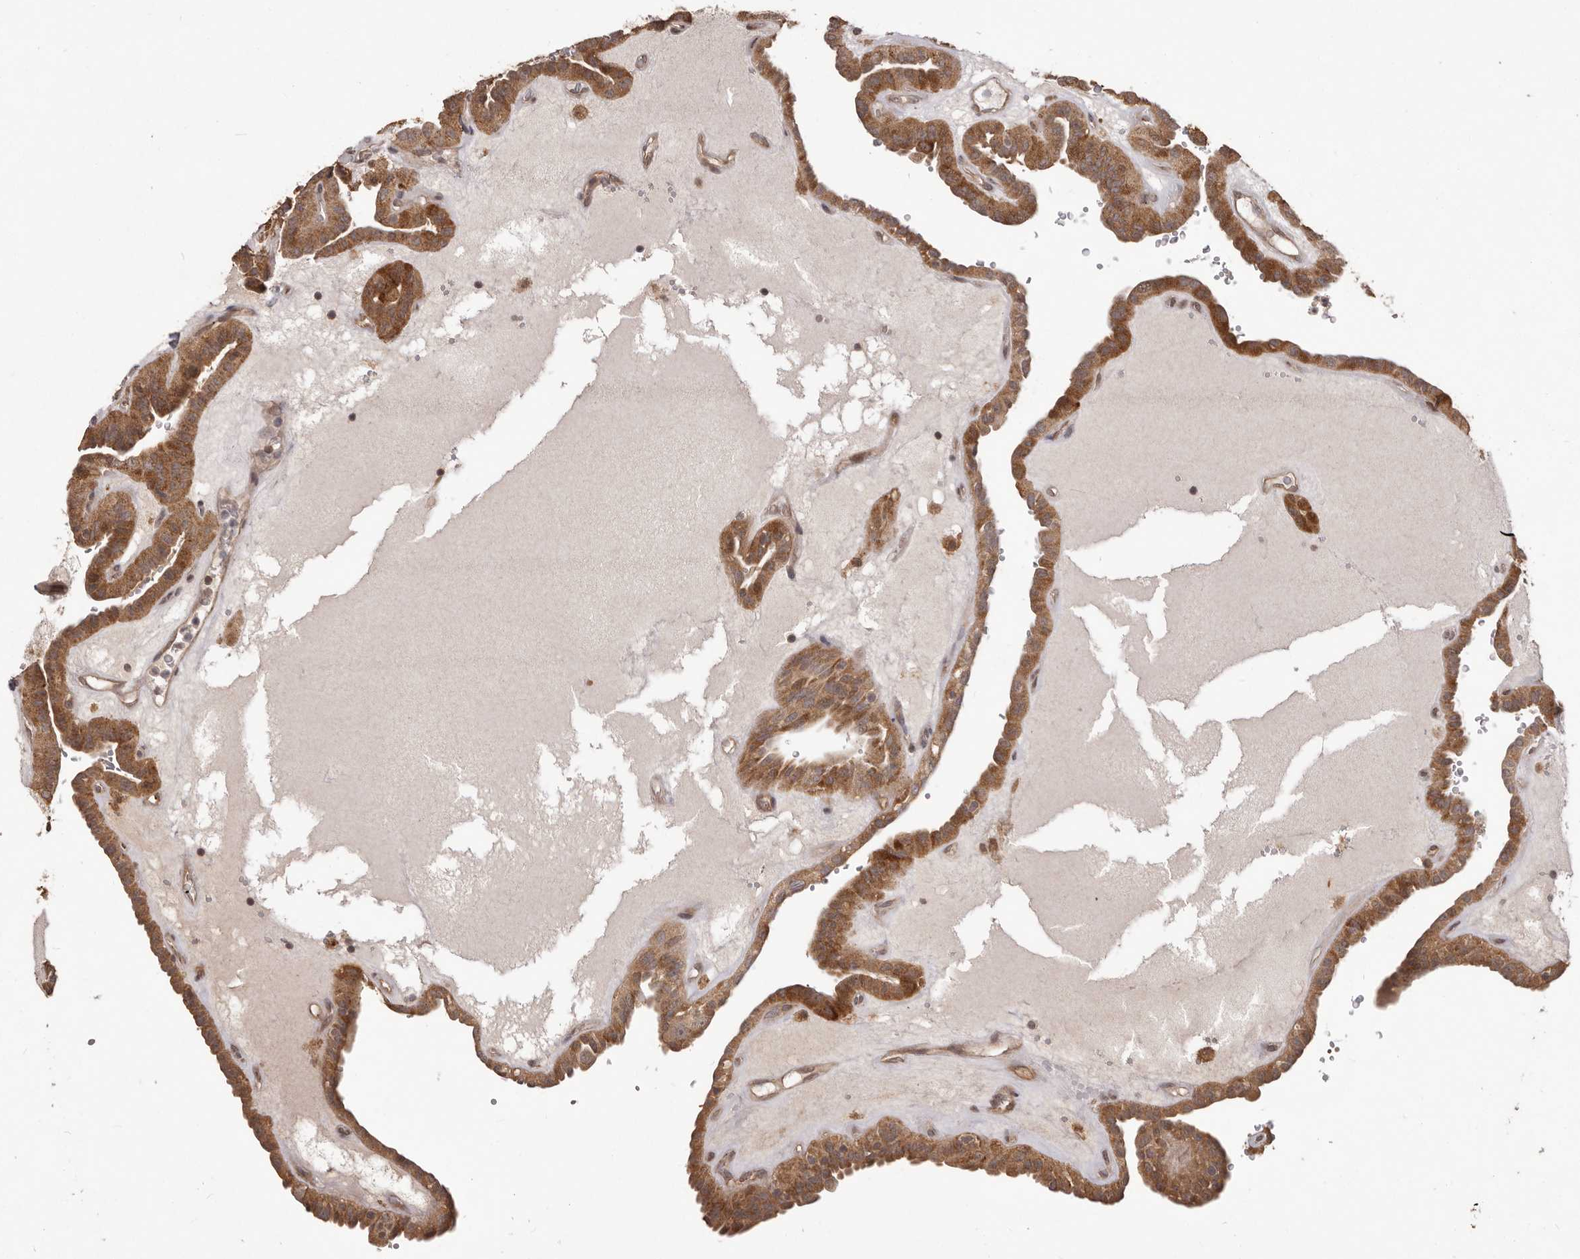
{"staining": {"intensity": "strong", "quantity": ">75%", "location": "cytoplasmic/membranous"}, "tissue": "thyroid cancer", "cell_type": "Tumor cells", "image_type": "cancer", "snomed": [{"axis": "morphology", "description": "Papillary adenocarcinoma, NOS"}, {"axis": "topography", "description": "Thyroid gland"}], "caption": "There is high levels of strong cytoplasmic/membranous expression in tumor cells of thyroid cancer, as demonstrated by immunohistochemical staining (brown color).", "gene": "MTO1", "patient": {"sex": "male", "age": 77}}